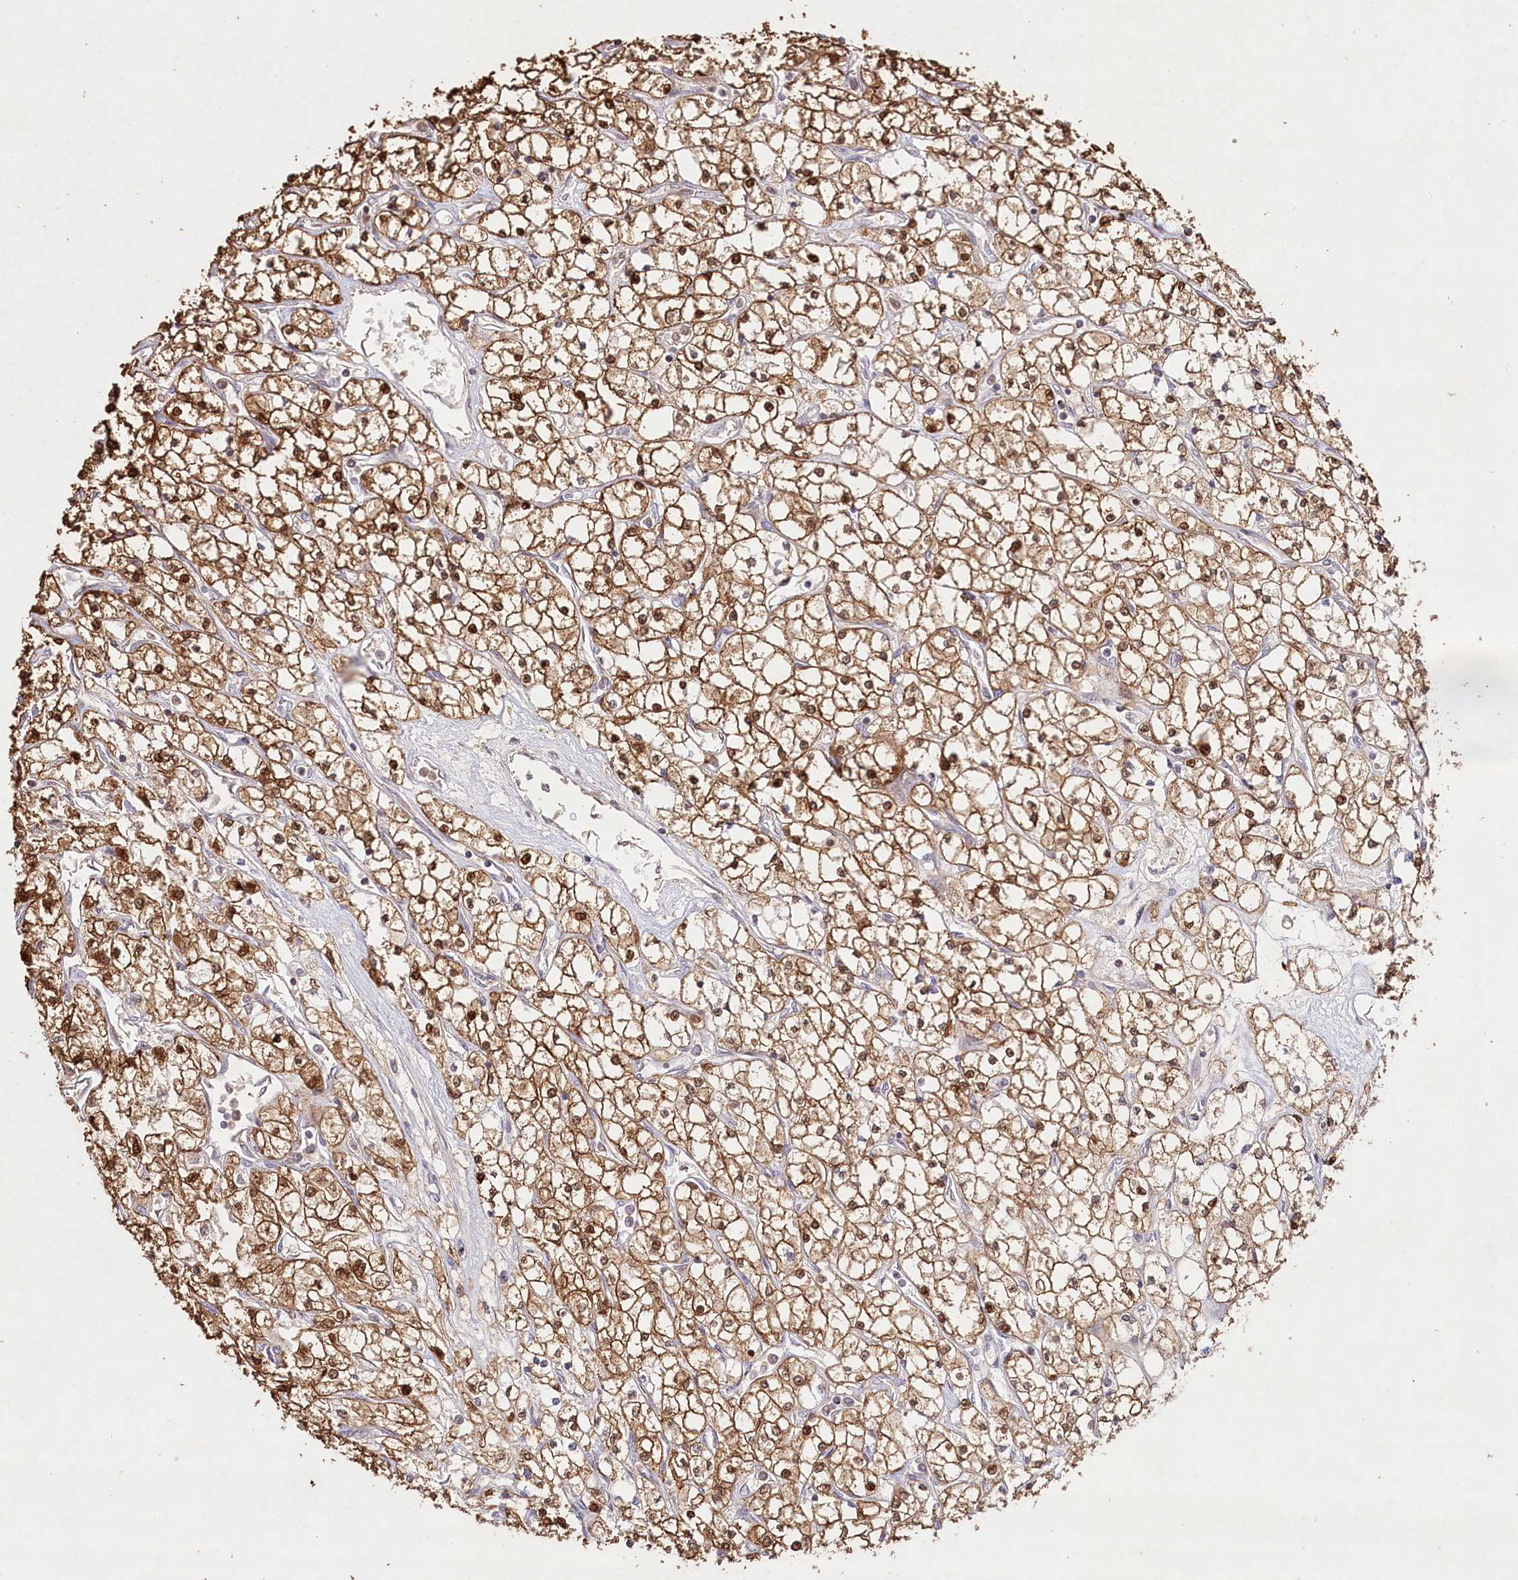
{"staining": {"intensity": "moderate", "quantity": ">75%", "location": "cytoplasmic/membranous,nuclear"}, "tissue": "renal cancer", "cell_type": "Tumor cells", "image_type": "cancer", "snomed": [{"axis": "morphology", "description": "Adenocarcinoma, NOS"}, {"axis": "topography", "description": "Kidney"}], "caption": "Immunohistochemical staining of human adenocarcinoma (renal) demonstrates medium levels of moderate cytoplasmic/membranous and nuclear expression in about >75% of tumor cells. The staining was performed using DAB to visualize the protein expression in brown, while the nuclei were stained in blue with hematoxylin (Magnification: 20x).", "gene": "HAL", "patient": {"sex": "male", "age": 80}}